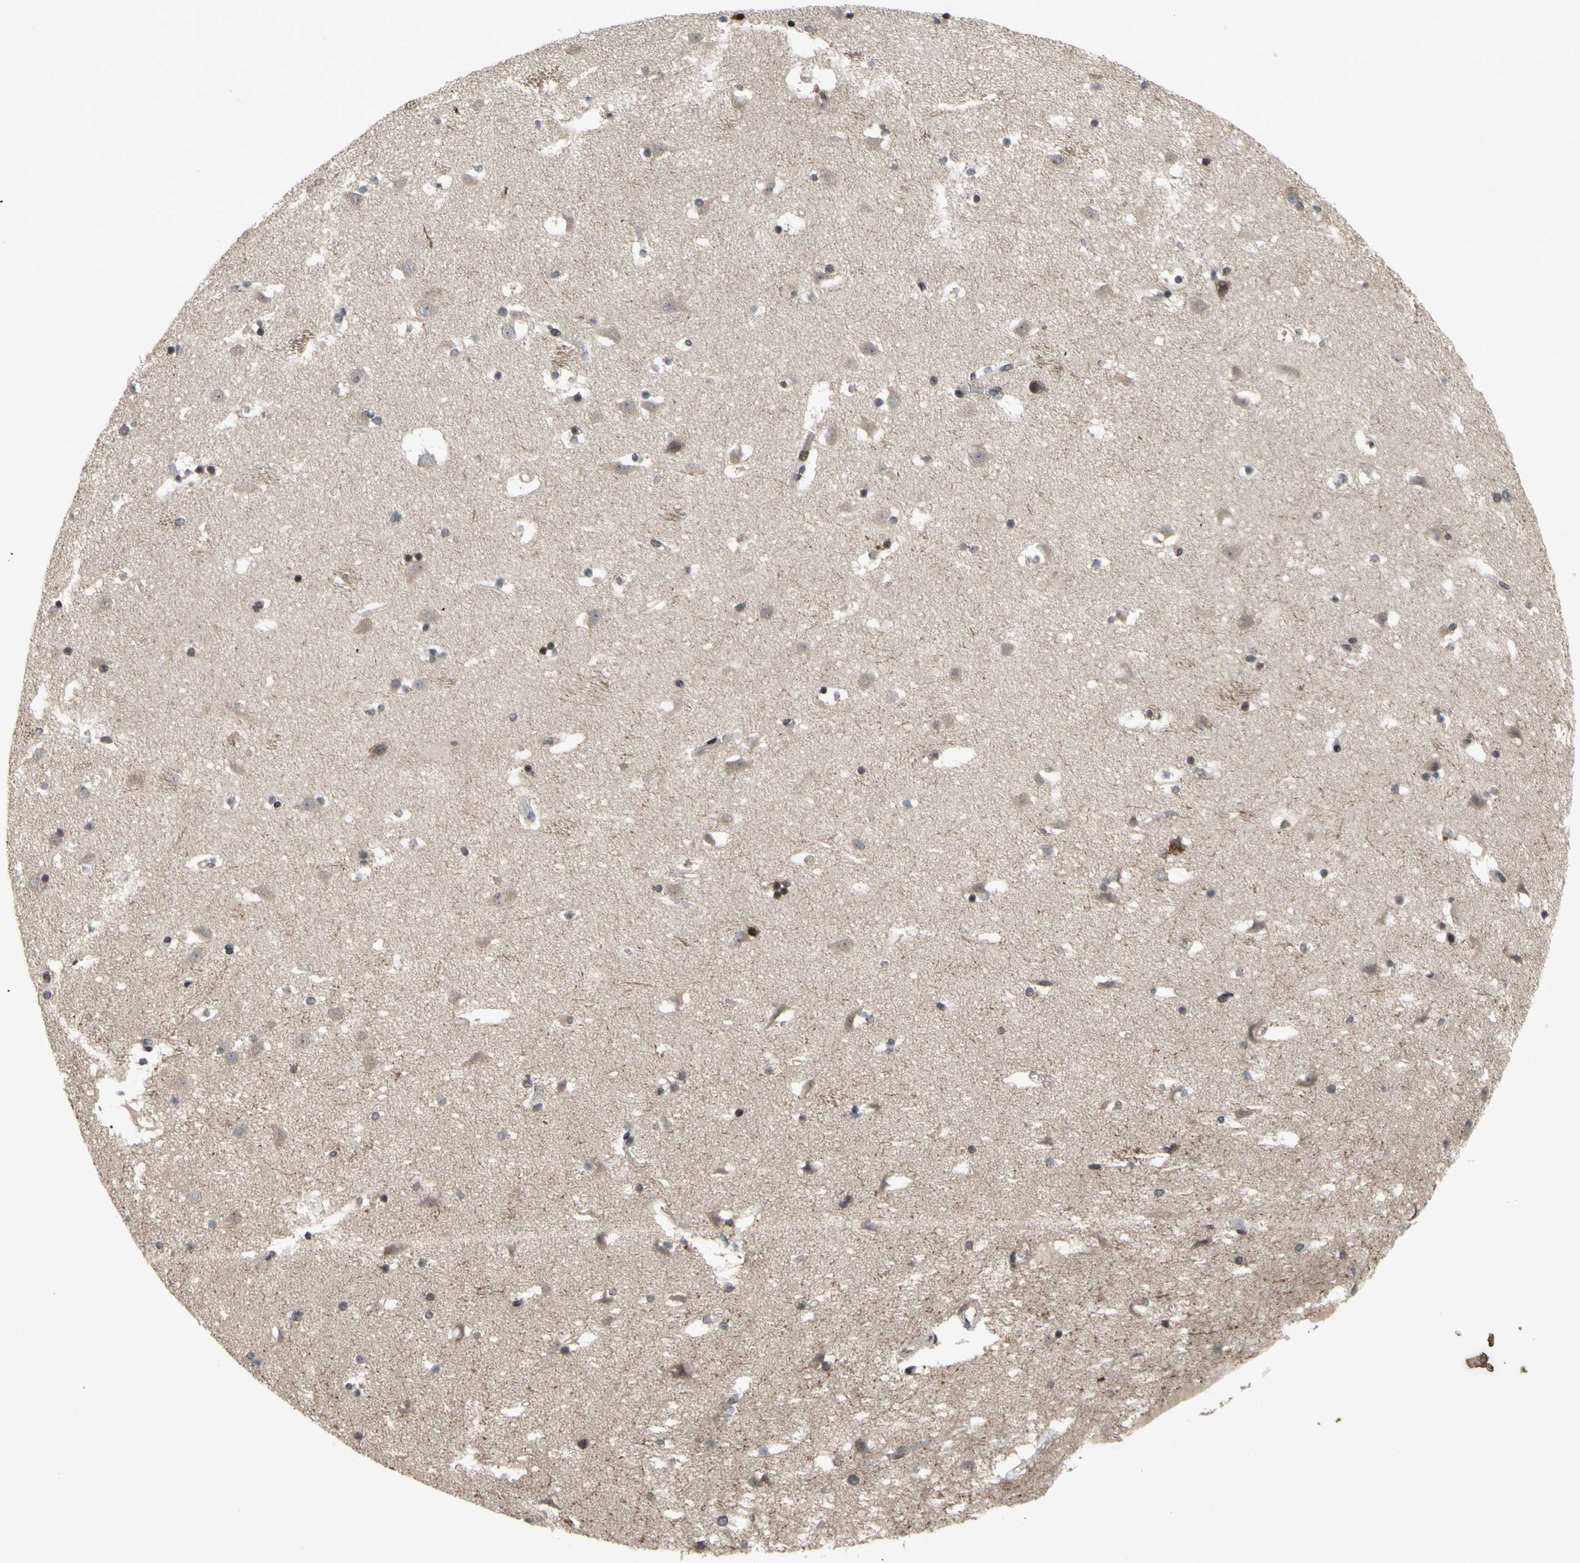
{"staining": {"intensity": "weak", "quantity": "25%-75%", "location": "nuclear"}, "tissue": "caudate", "cell_type": "Glial cells", "image_type": "normal", "snomed": [{"axis": "morphology", "description": "Normal tissue, NOS"}, {"axis": "topography", "description": "Lateral ventricle wall"}], "caption": "A low amount of weak nuclear staining is seen in approximately 25%-75% of glial cells in normal caudate. (brown staining indicates protein expression, while blue staining denotes nuclei).", "gene": "XPO1", "patient": {"sex": "male", "age": 45}}